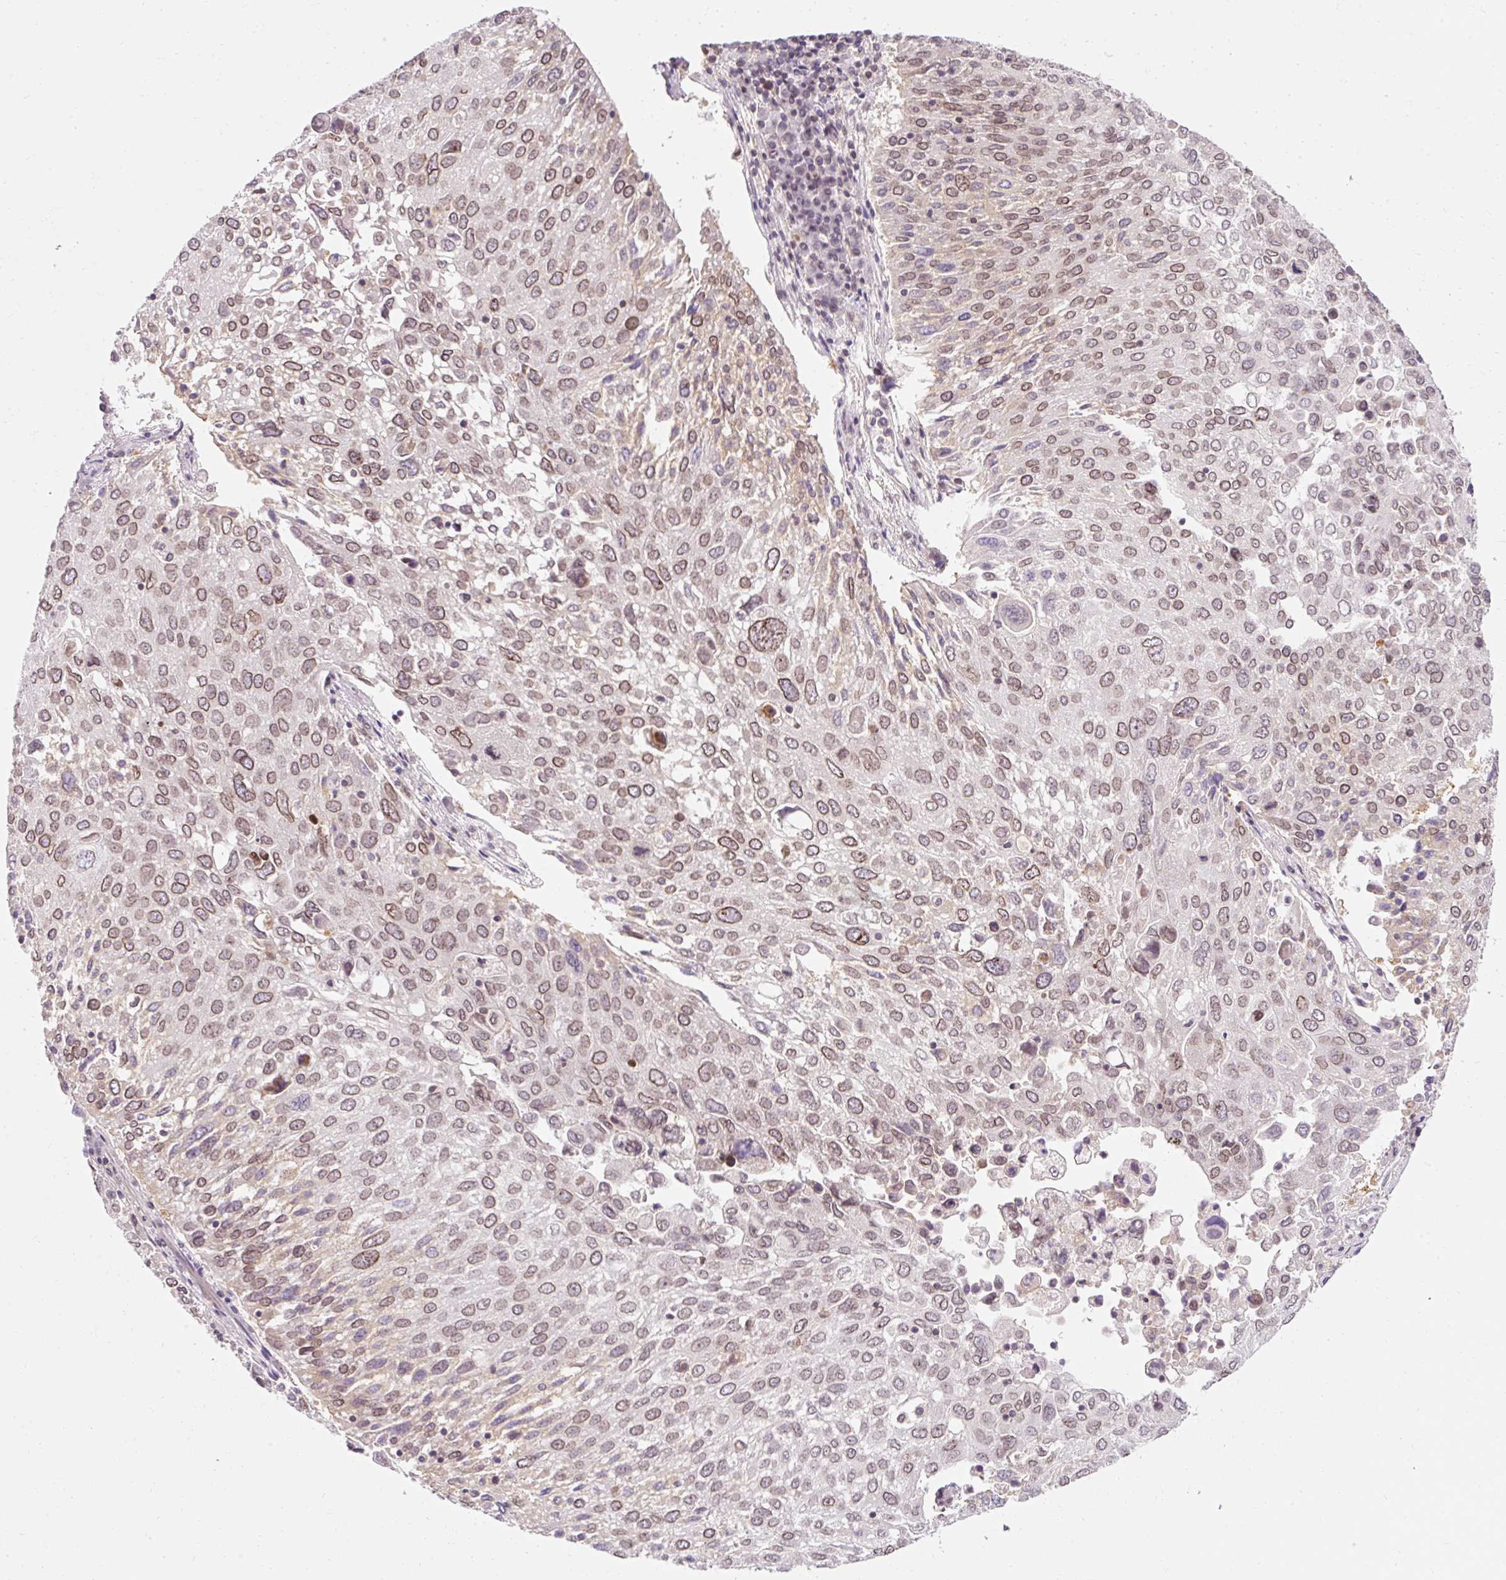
{"staining": {"intensity": "weak", "quantity": "25%-75%", "location": "cytoplasmic/membranous,nuclear"}, "tissue": "lung cancer", "cell_type": "Tumor cells", "image_type": "cancer", "snomed": [{"axis": "morphology", "description": "Squamous cell carcinoma, NOS"}, {"axis": "topography", "description": "Lung"}], "caption": "IHC of human lung cancer (squamous cell carcinoma) shows low levels of weak cytoplasmic/membranous and nuclear staining in about 25%-75% of tumor cells.", "gene": "ZNF610", "patient": {"sex": "male", "age": 65}}